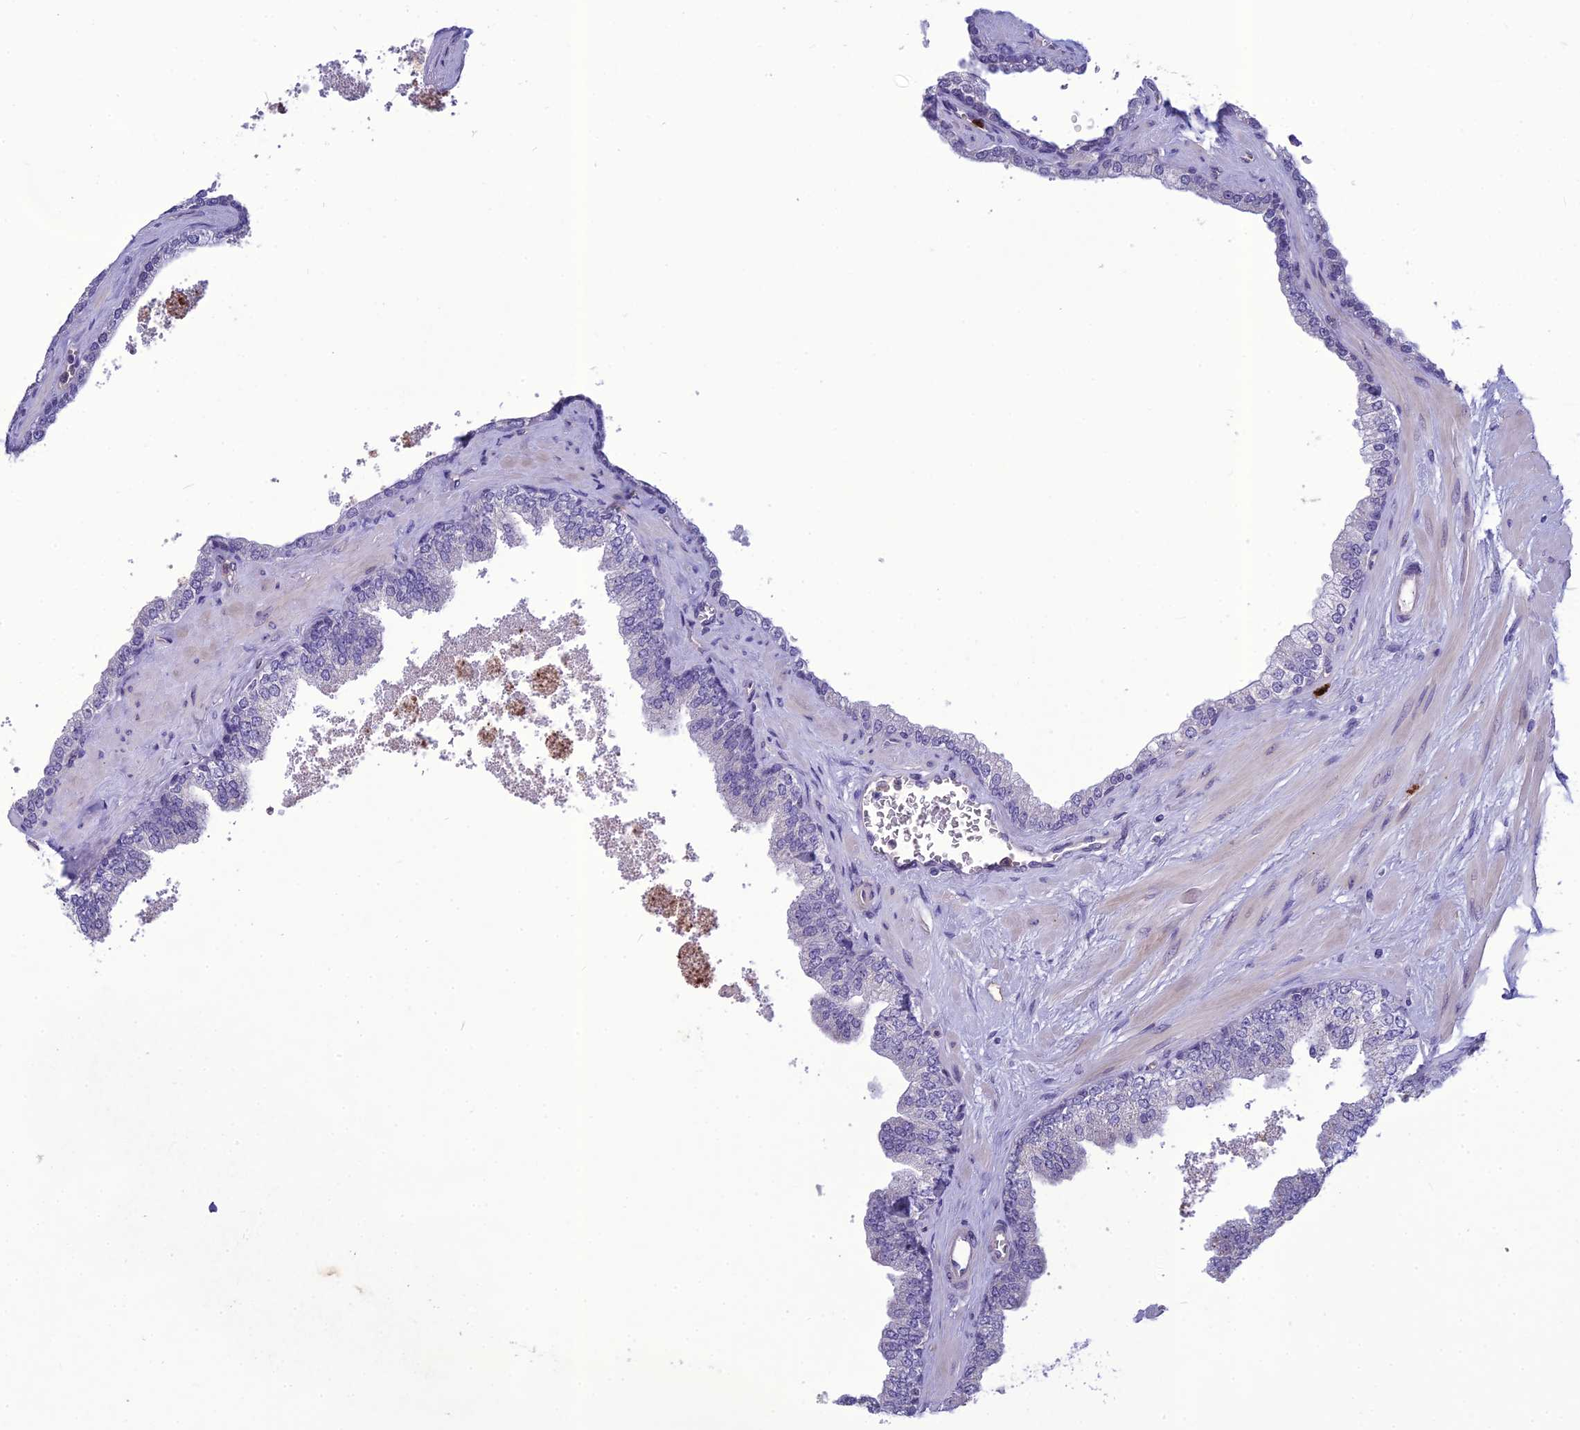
{"staining": {"intensity": "negative", "quantity": "none", "location": "none"}, "tissue": "prostate", "cell_type": "Glandular cells", "image_type": "normal", "snomed": [{"axis": "morphology", "description": "Normal tissue, NOS"}, {"axis": "topography", "description": "Prostate"}], "caption": "Immunohistochemical staining of normal human prostate displays no significant staining in glandular cells. (DAB (3,3'-diaminobenzidine) IHC, high magnification).", "gene": "BBS7", "patient": {"sex": "male", "age": 60}}